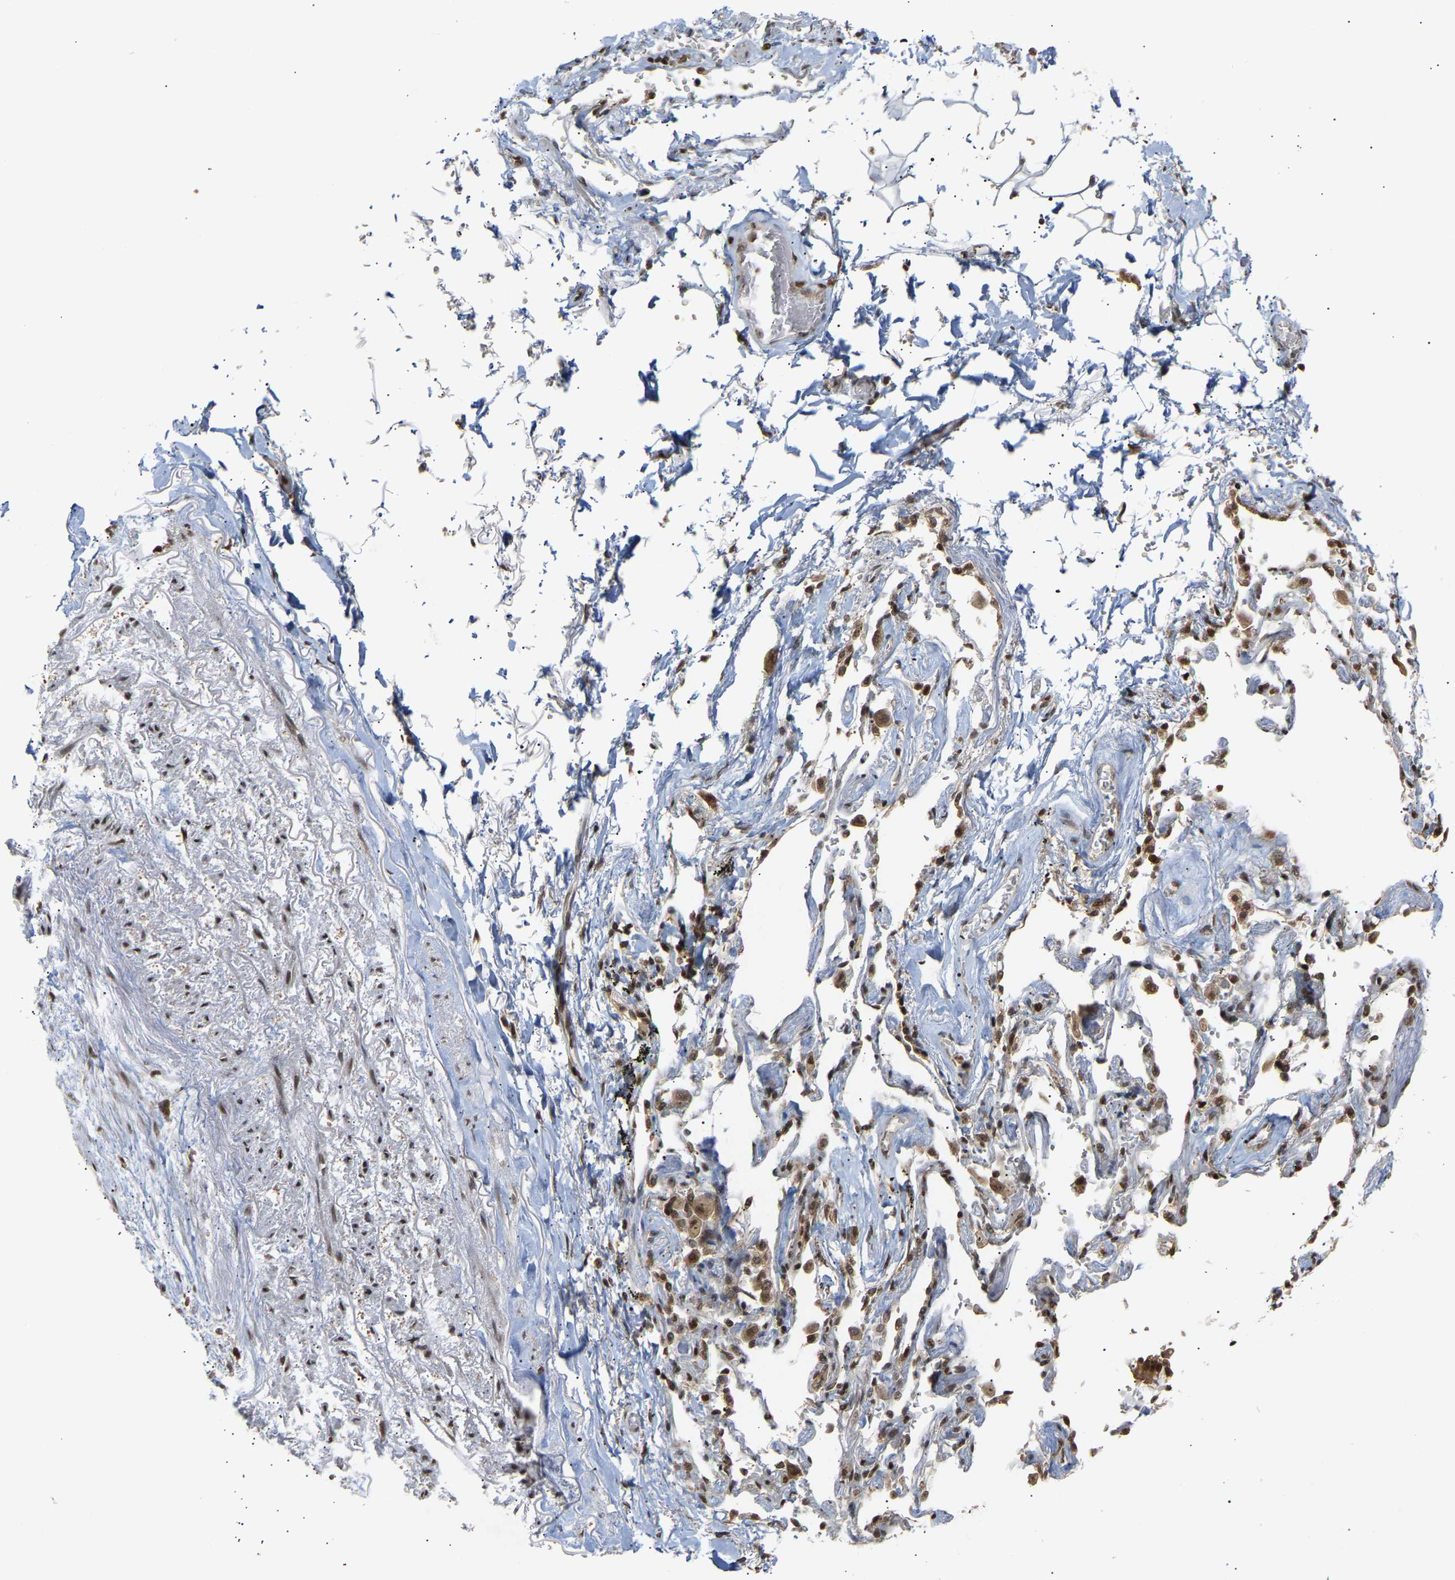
{"staining": {"intensity": "strong", "quantity": ">75%", "location": "nuclear"}, "tissue": "adipose tissue", "cell_type": "Adipocytes", "image_type": "normal", "snomed": [{"axis": "morphology", "description": "Normal tissue, NOS"}, {"axis": "topography", "description": "Cartilage tissue"}, {"axis": "topography", "description": "Lung"}], "caption": "Adipose tissue stained with DAB IHC shows high levels of strong nuclear staining in about >75% of adipocytes.", "gene": "ALYREF", "patient": {"sex": "female", "age": 77}}